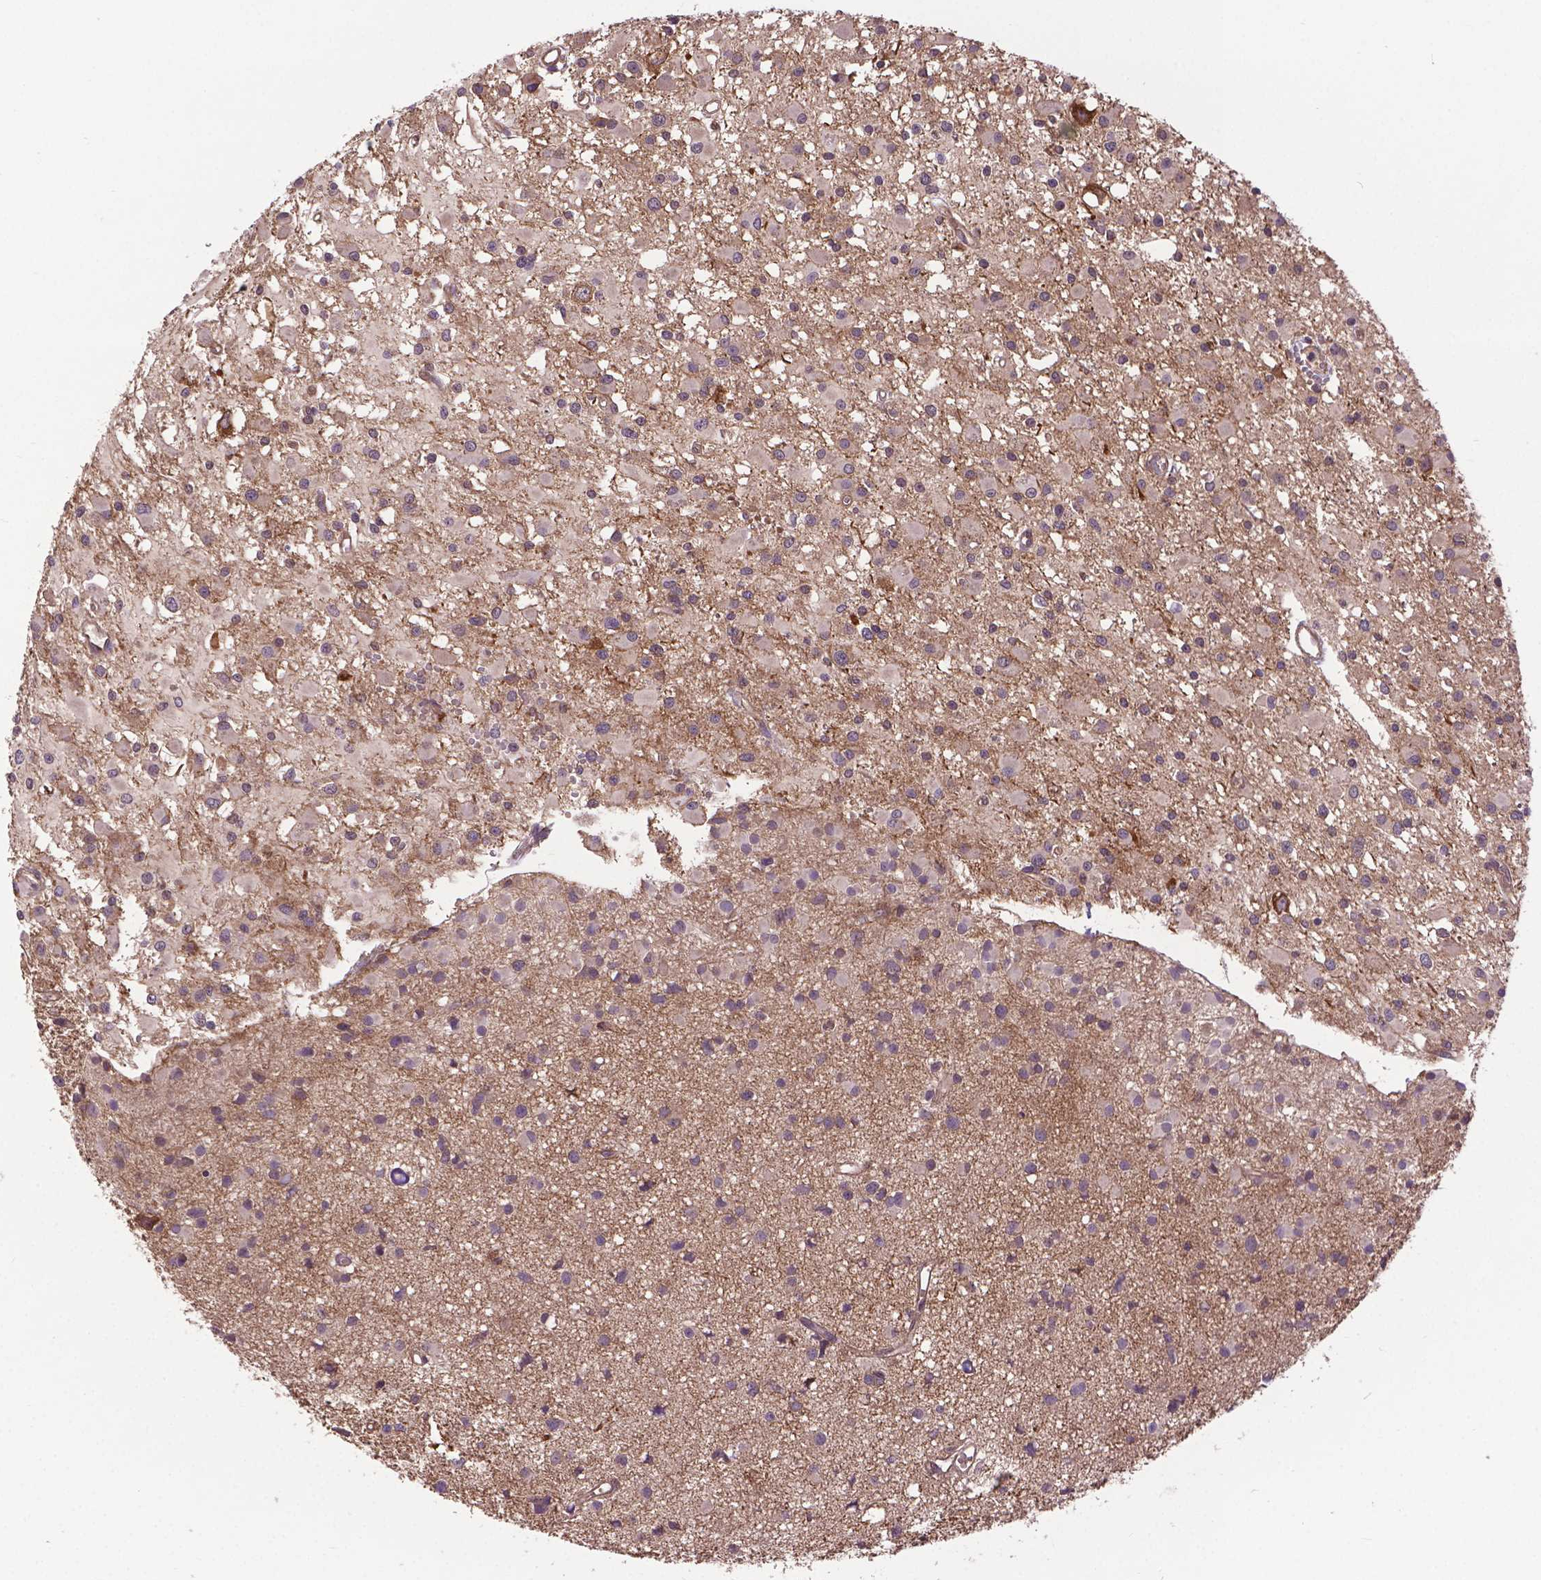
{"staining": {"intensity": "weak", "quantity": "25%-75%", "location": "cytoplasmic/membranous"}, "tissue": "glioma", "cell_type": "Tumor cells", "image_type": "cancer", "snomed": [{"axis": "morphology", "description": "Glioma, malignant, High grade"}, {"axis": "topography", "description": "Brain"}], "caption": "Immunohistochemical staining of human malignant glioma (high-grade) displays low levels of weak cytoplasmic/membranous protein staining in about 25%-75% of tumor cells. The protein of interest is shown in brown color, while the nuclei are stained blue.", "gene": "ZNF616", "patient": {"sex": "male", "age": 54}}